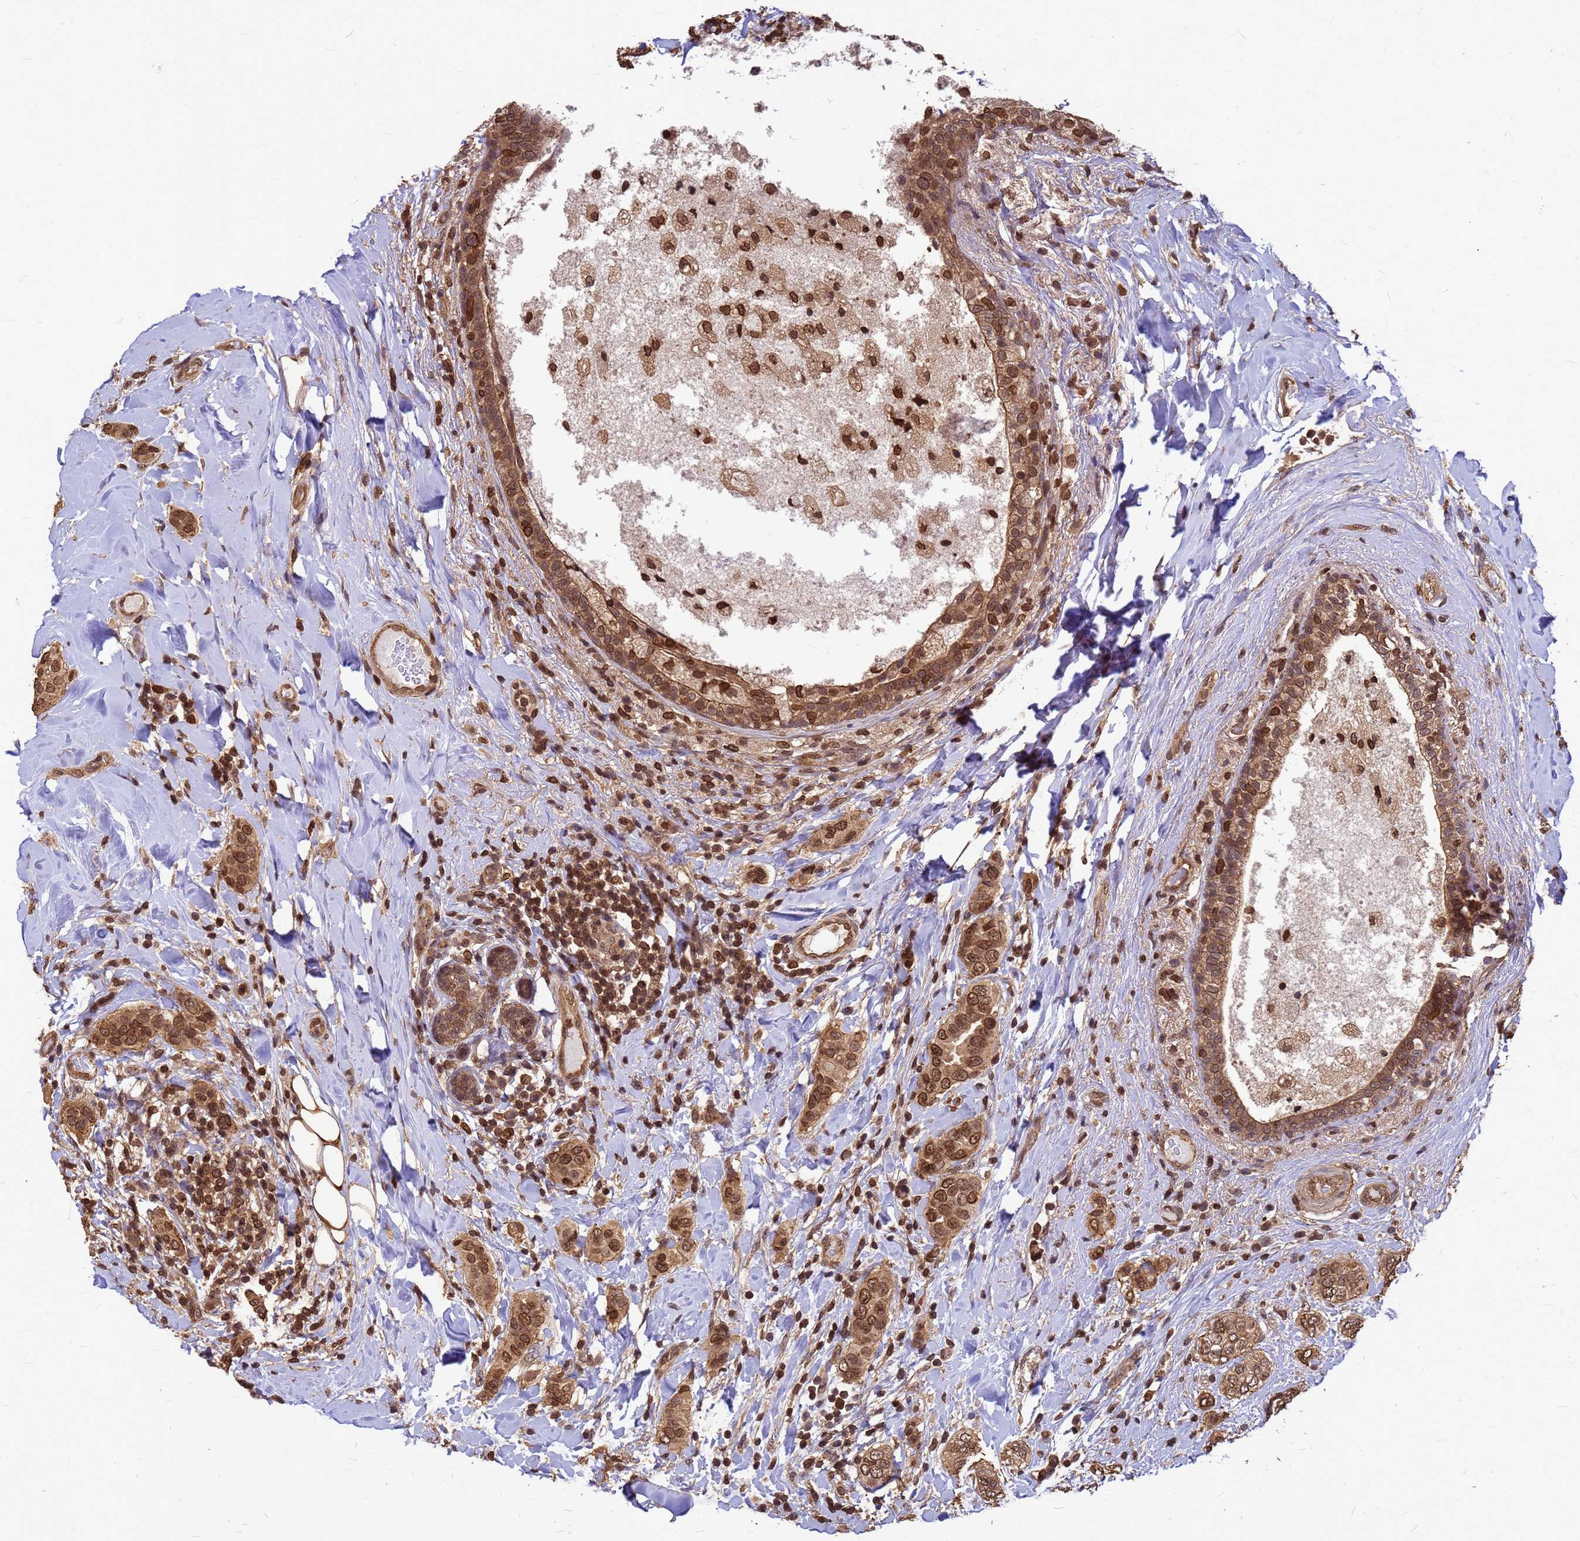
{"staining": {"intensity": "moderate", "quantity": ">75%", "location": "cytoplasmic/membranous,nuclear"}, "tissue": "breast cancer", "cell_type": "Tumor cells", "image_type": "cancer", "snomed": [{"axis": "morphology", "description": "Lobular carcinoma"}, {"axis": "topography", "description": "Breast"}], "caption": "About >75% of tumor cells in lobular carcinoma (breast) show moderate cytoplasmic/membranous and nuclear protein expression as visualized by brown immunohistochemical staining.", "gene": "C1orf35", "patient": {"sex": "female", "age": 51}}